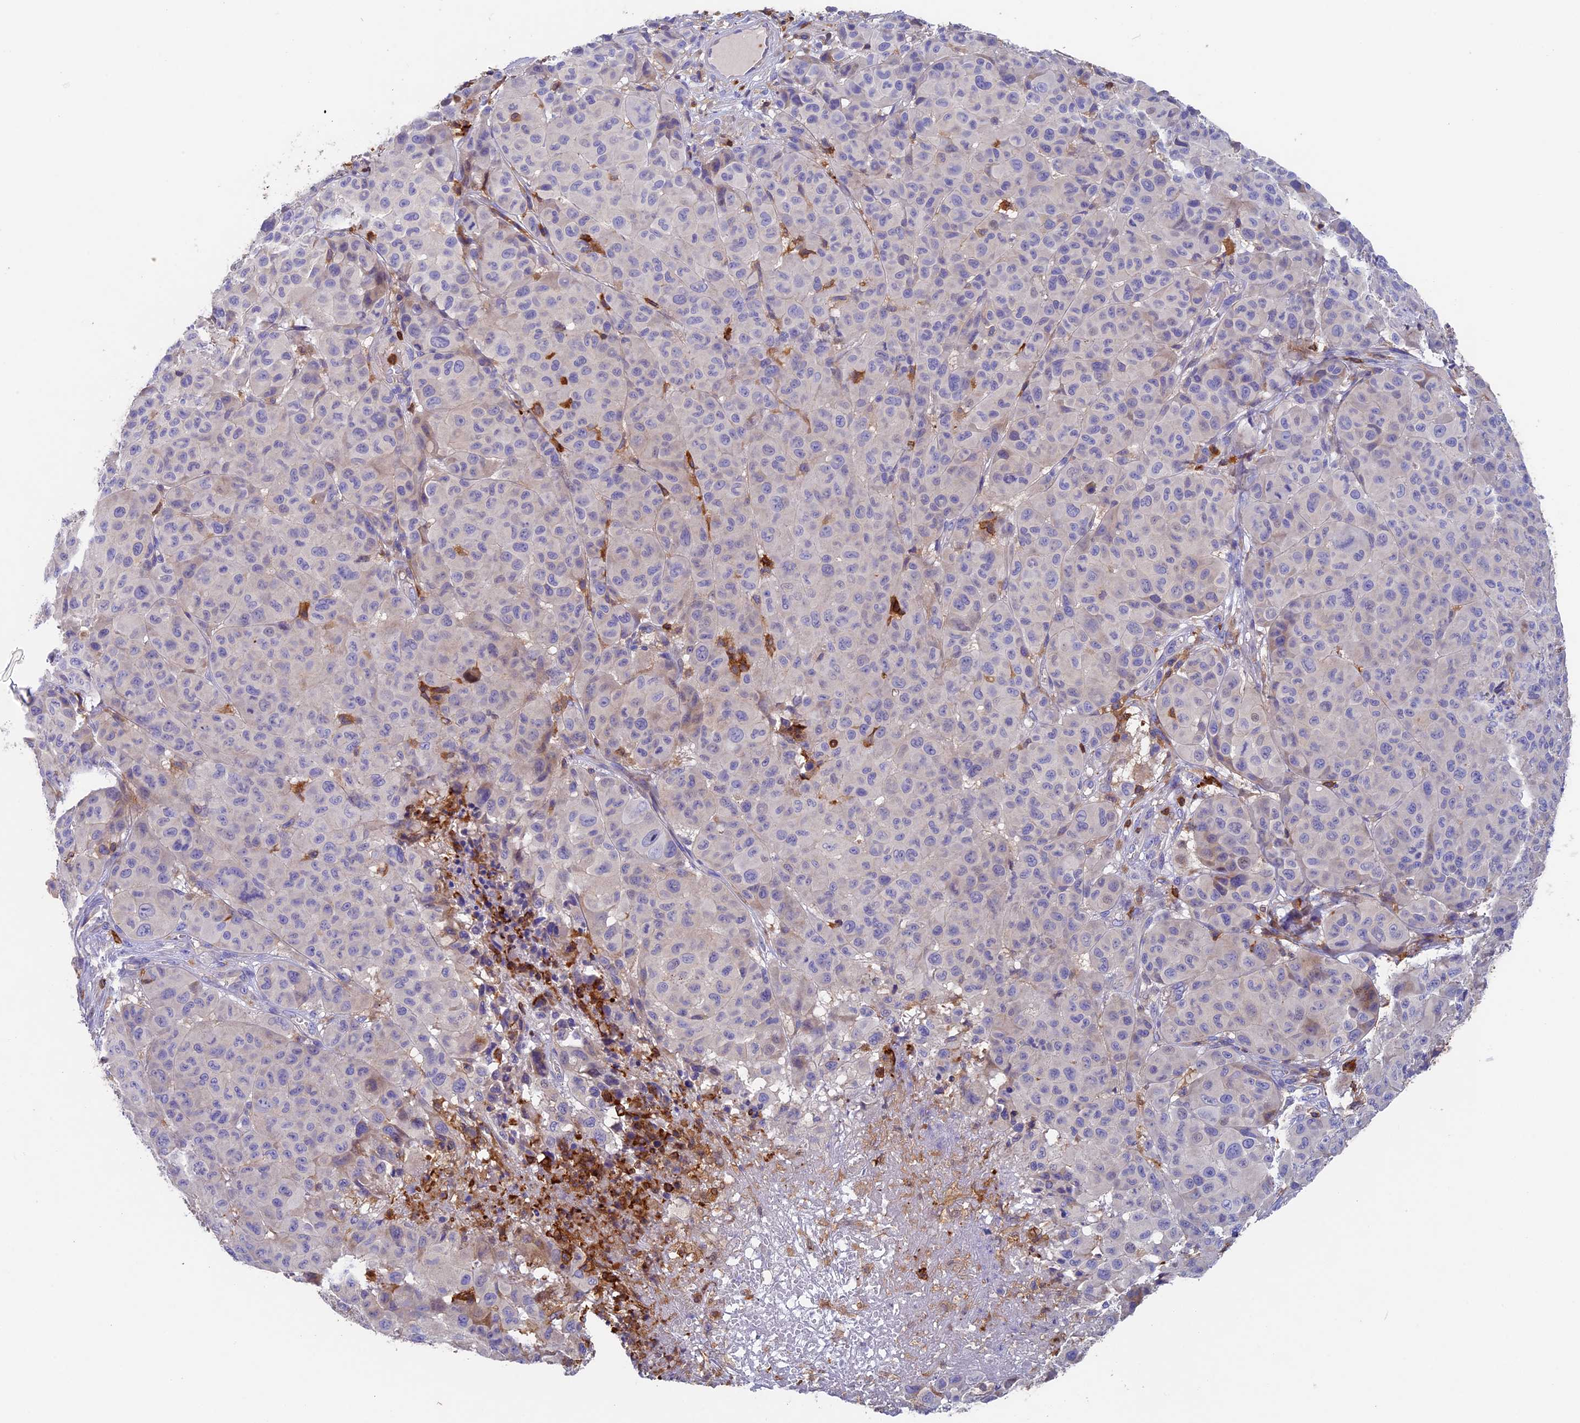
{"staining": {"intensity": "negative", "quantity": "none", "location": "none"}, "tissue": "melanoma", "cell_type": "Tumor cells", "image_type": "cancer", "snomed": [{"axis": "morphology", "description": "Malignant melanoma, NOS"}, {"axis": "topography", "description": "Skin"}], "caption": "Melanoma was stained to show a protein in brown. There is no significant positivity in tumor cells.", "gene": "ADAT1", "patient": {"sex": "male", "age": 73}}